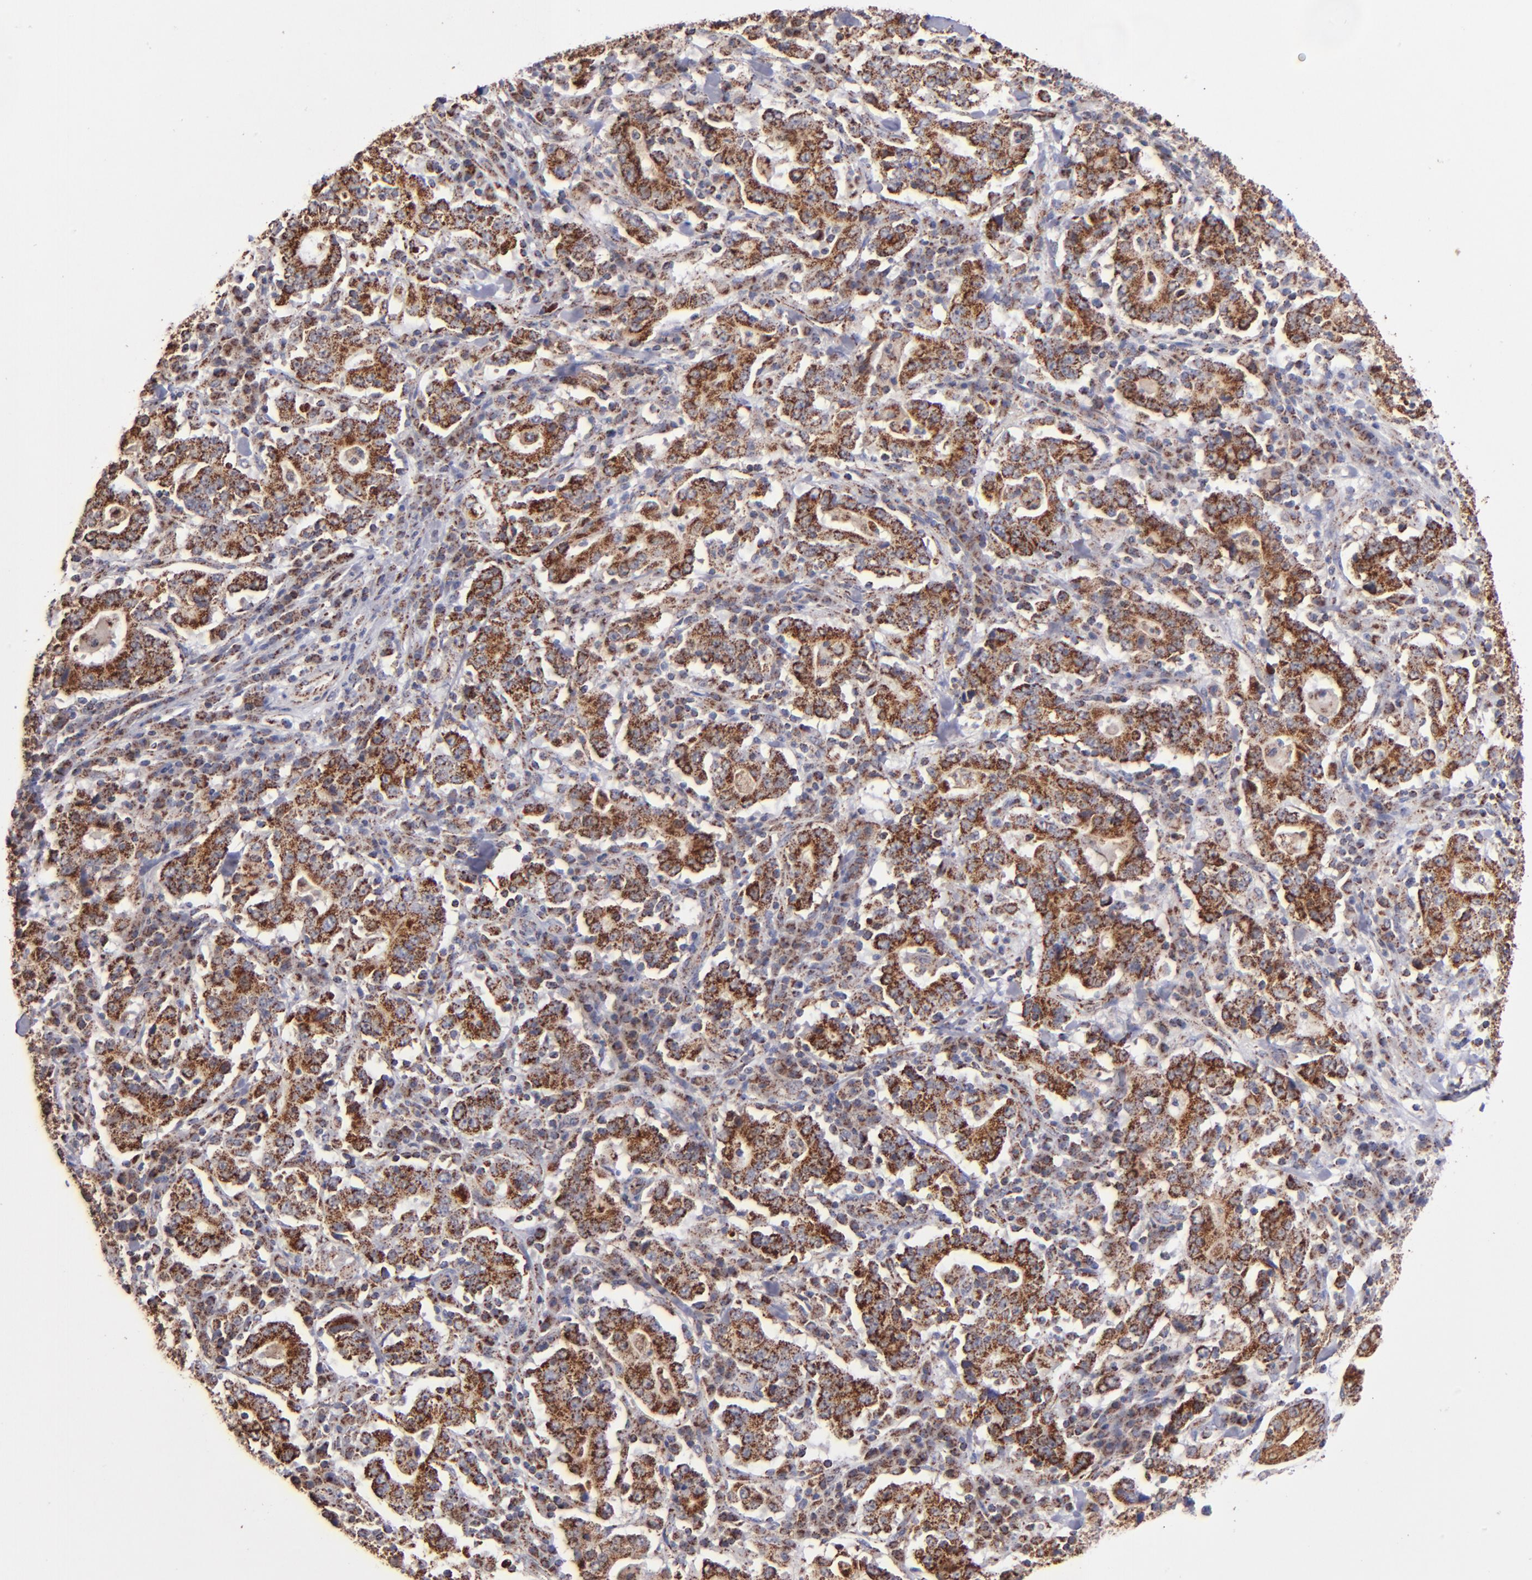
{"staining": {"intensity": "strong", "quantity": ">75%", "location": "cytoplasmic/membranous"}, "tissue": "stomach cancer", "cell_type": "Tumor cells", "image_type": "cancer", "snomed": [{"axis": "morphology", "description": "Normal tissue, NOS"}, {"axis": "morphology", "description": "Adenocarcinoma, NOS"}, {"axis": "topography", "description": "Stomach, upper"}, {"axis": "topography", "description": "Stomach"}], "caption": "Immunohistochemistry (DAB (3,3'-diaminobenzidine)) staining of stomach adenocarcinoma displays strong cytoplasmic/membranous protein positivity in approximately >75% of tumor cells. (brown staining indicates protein expression, while blue staining denotes nuclei).", "gene": "DLST", "patient": {"sex": "male", "age": 59}}